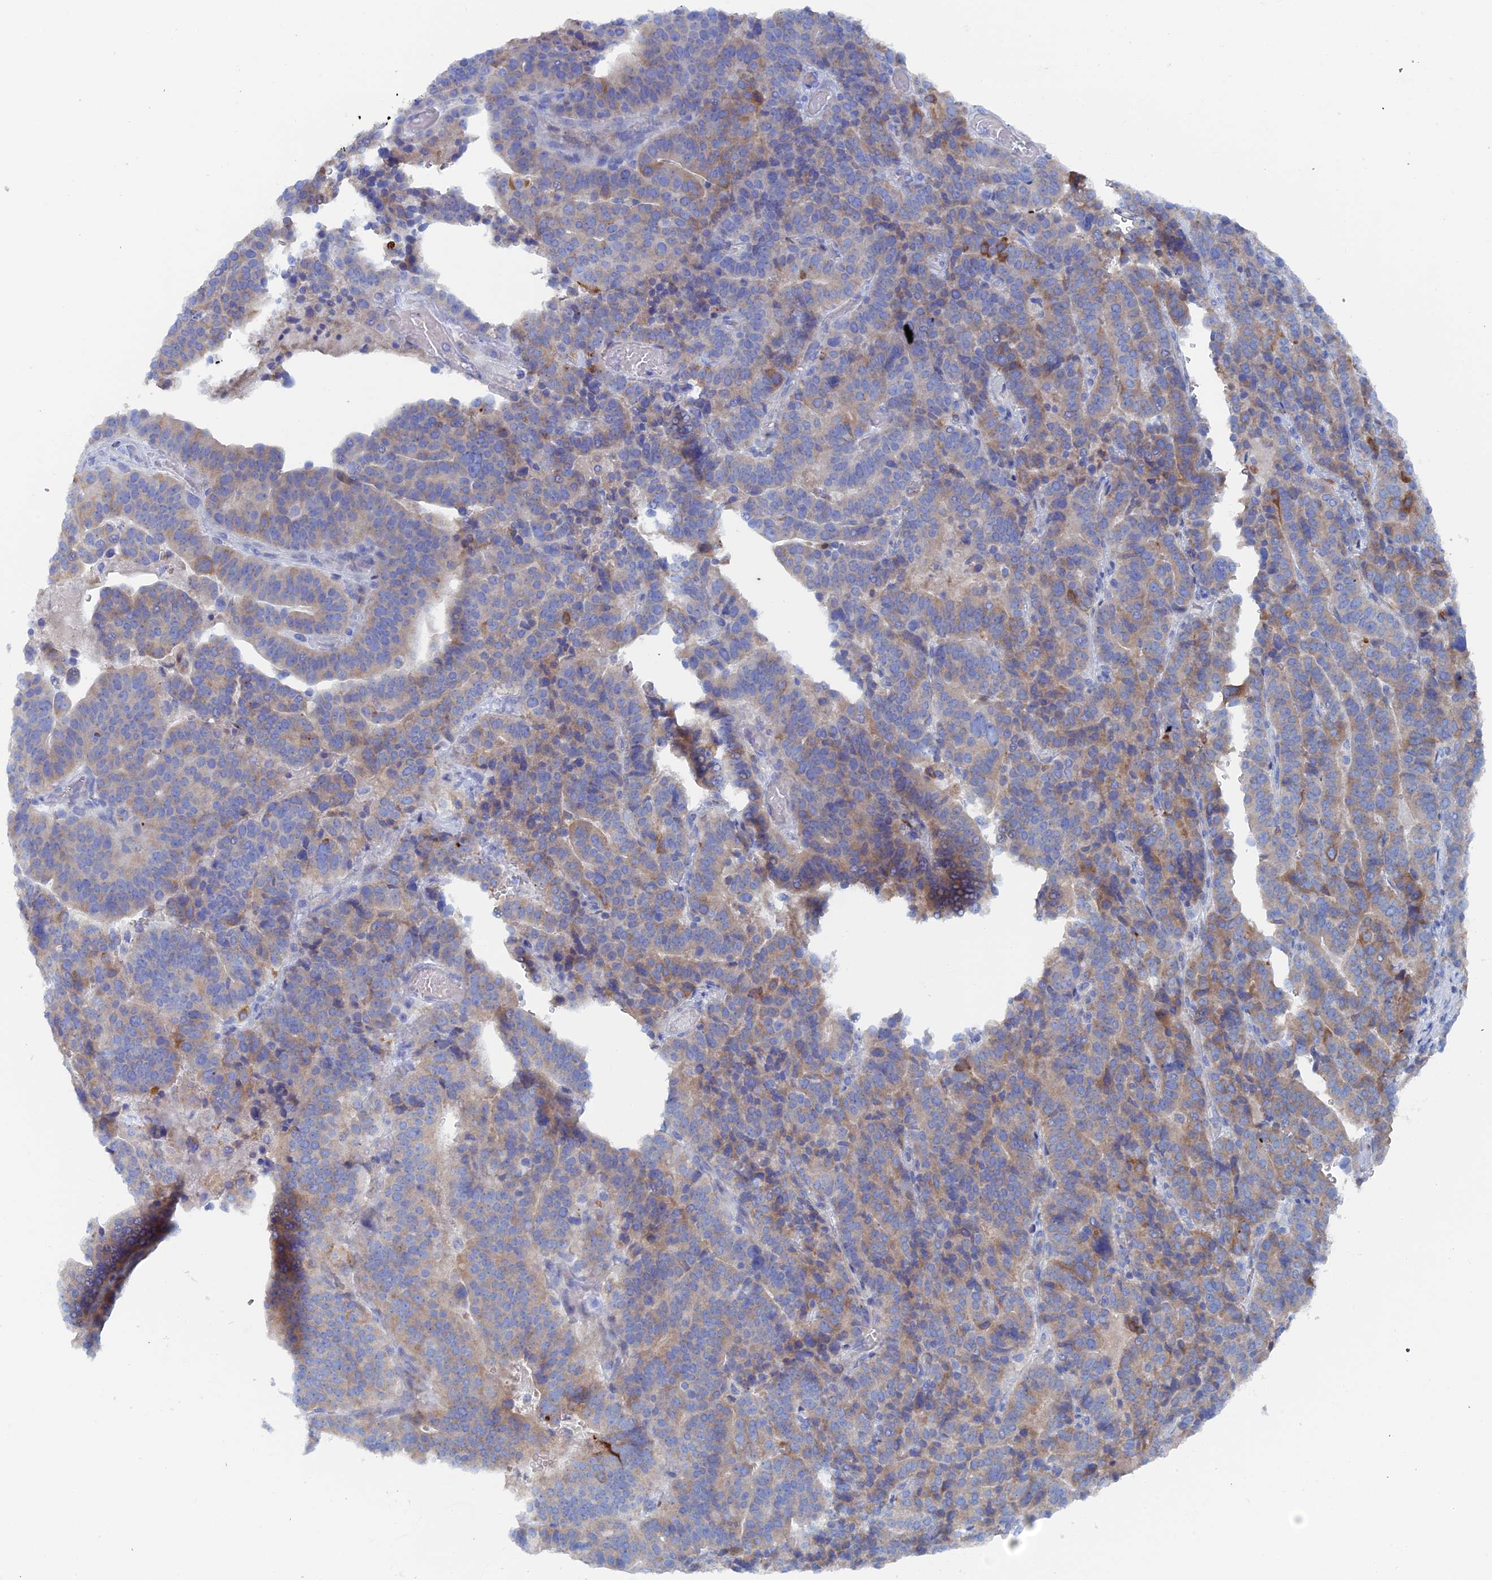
{"staining": {"intensity": "weak", "quantity": "25%-75%", "location": "cytoplasmic/membranous"}, "tissue": "stomach cancer", "cell_type": "Tumor cells", "image_type": "cancer", "snomed": [{"axis": "morphology", "description": "Adenocarcinoma, NOS"}, {"axis": "topography", "description": "Stomach"}], "caption": "A brown stain shows weak cytoplasmic/membranous positivity of a protein in human stomach cancer tumor cells.", "gene": "COG7", "patient": {"sex": "male", "age": 48}}